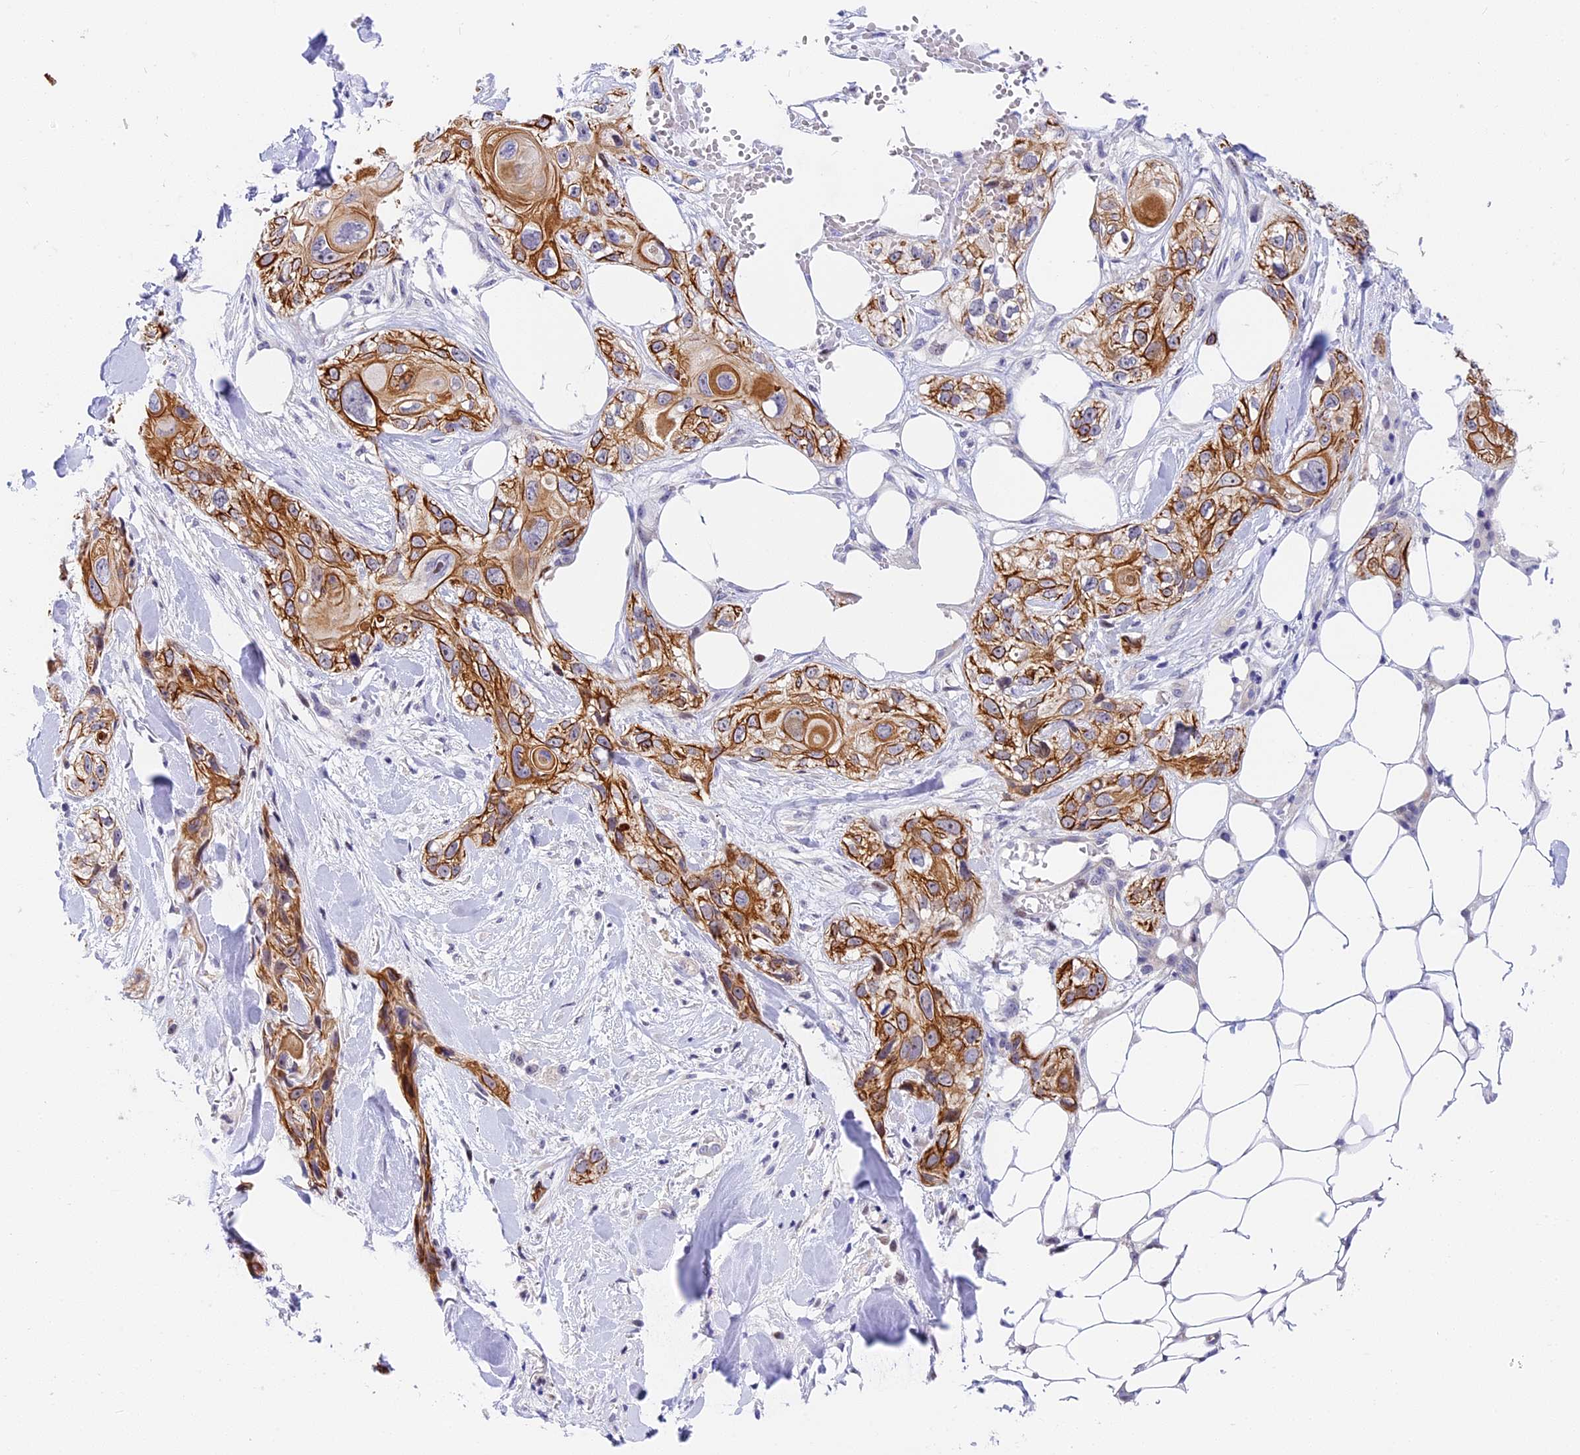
{"staining": {"intensity": "moderate", "quantity": ">75%", "location": "cytoplasmic/membranous"}, "tissue": "skin cancer", "cell_type": "Tumor cells", "image_type": "cancer", "snomed": [{"axis": "morphology", "description": "Normal tissue, NOS"}, {"axis": "morphology", "description": "Squamous cell carcinoma, NOS"}, {"axis": "topography", "description": "Skin"}], "caption": "A high-resolution histopathology image shows IHC staining of skin cancer, which displays moderate cytoplasmic/membranous staining in about >75% of tumor cells.", "gene": "MIDN", "patient": {"sex": "male", "age": 72}}